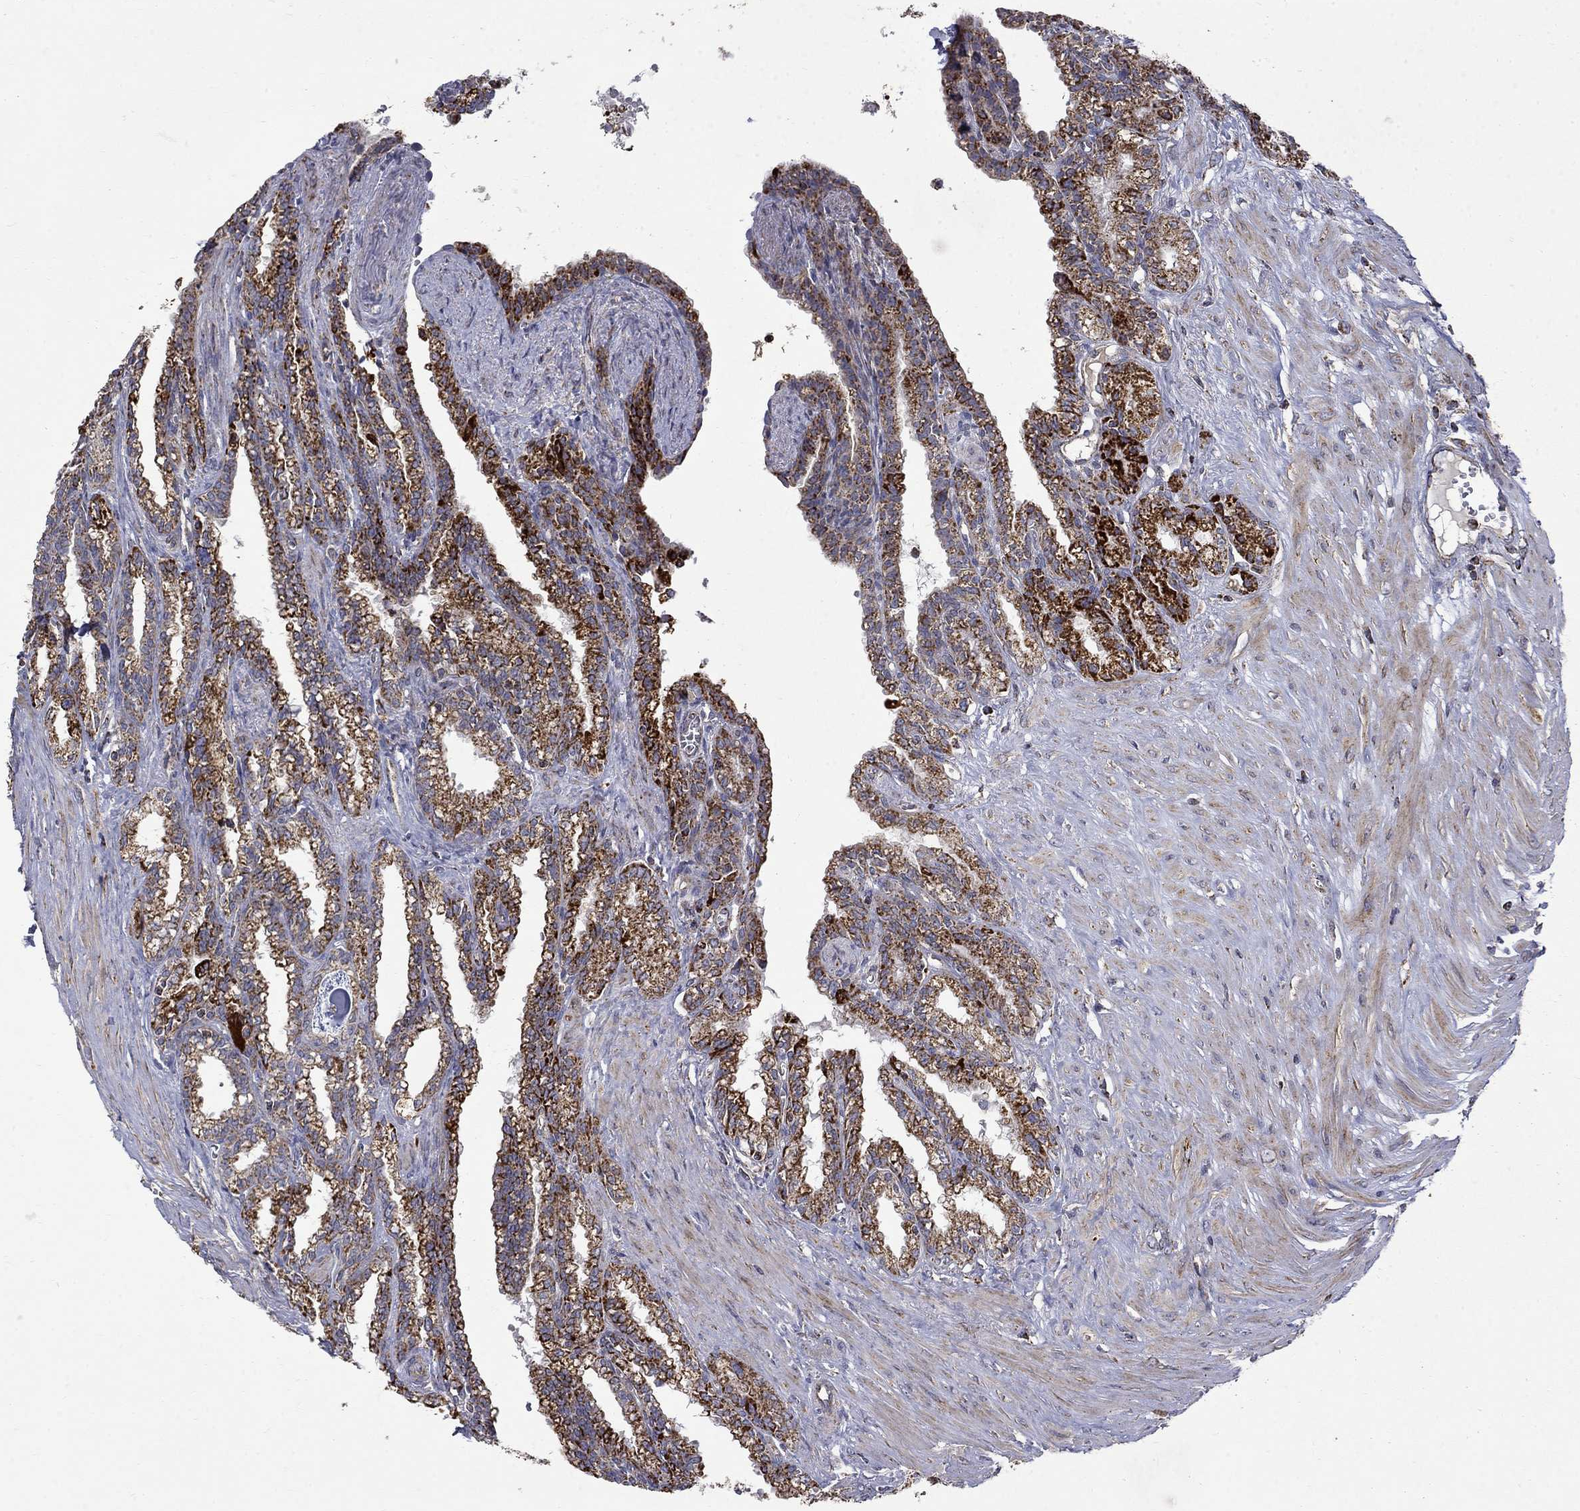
{"staining": {"intensity": "strong", "quantity": ">75%", "location": "cytoplasmic/membranous"}, "tissue": "seminal vesicle", "cell_type": "Glandular cells", "image_type": "normal", "snomed": [{"axis": "morphology", "description": "Normal tissue, NOS"}, {"axis": "morphology", "description": "Urothelial carcinoma, NOS"}, {"axis": "topography", "description": "Urinary bladder"}, {"axis": "topography", "description": "Seminal veicle"}], "caption": "Seminal vesicle stained for a protein (brown) shows strong cytoplasmic/membranous positive positivity in approximately >75% of glandular cells.", "gene": "PCBP3", "patient": {"sex": "male", "age": 76}}